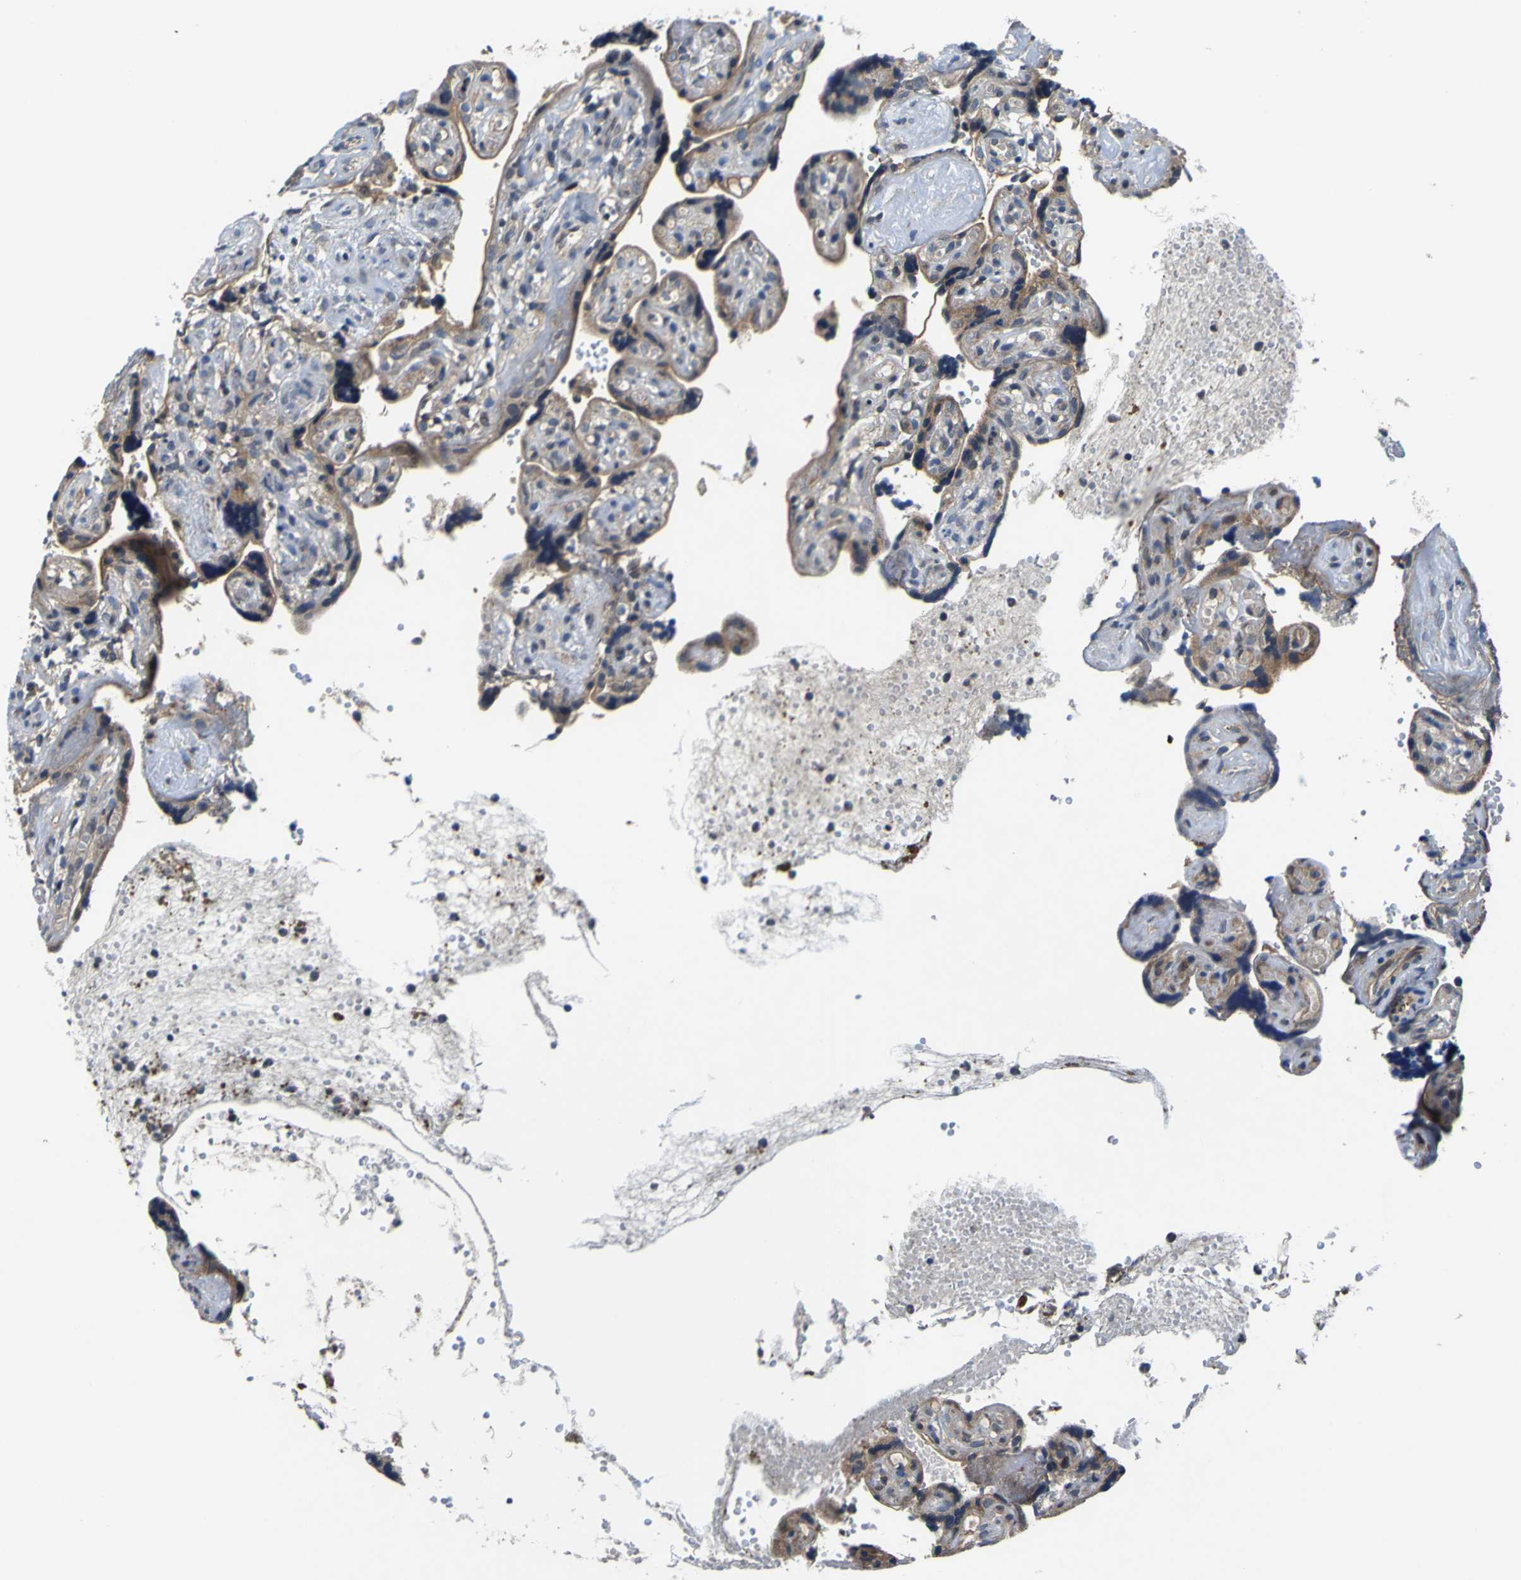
{"staining": {"intensity": "moderate", "quantity": ">75%", "location": "cytoplasmic/membranous"}, "tissue": "placenta", "cell_type": "Decidual cells", "image_type": "normal", "snomed": [{"axis": "morphology", "description": "Normal tissue, NOS"}, {"axis": "topography", "description": "Placenta"}], "caption": "The histopathology image shows a brown stain indicating the presence of a protein in the cytoplasmic/membranous of decidual cells in placenta.", "gene": "EPHB4", "patient": {"sex": "female", "age": 30}}